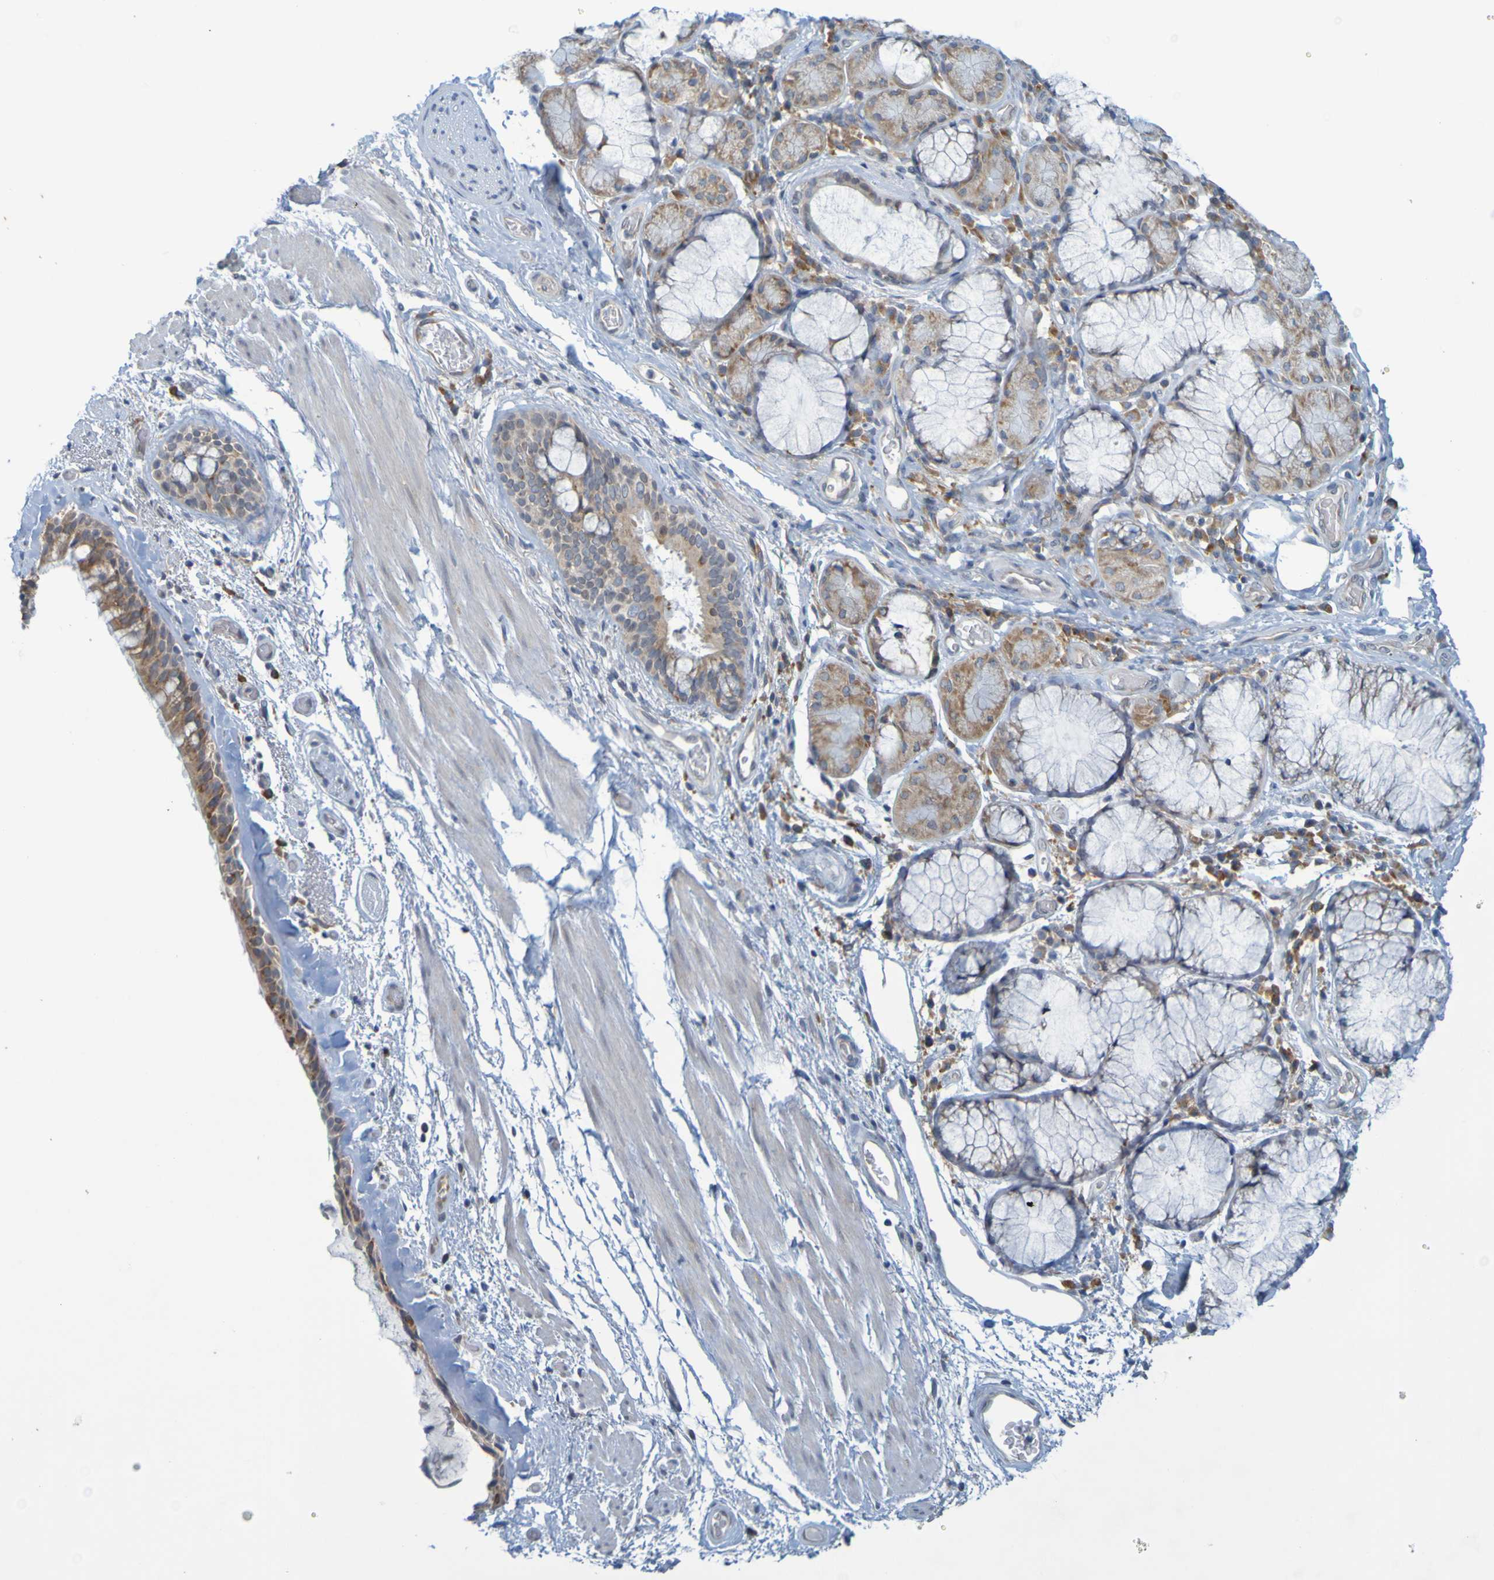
{"staining": {"intensity": "moderate", "quantity": "25%-75%", "location": "cytoplasmic/membranous"}, "tissue": "bronchus", "cell_type": "Respiratory epithelial cells", "image_type": "normal", "snomed": [{"axis": "morphology", "description": "Normal tissue, NOS"}, {"axis": "morphology", "description": "Adenocarcinoma, NOS"}, {"axis": "topography", "description": "Bronchus"}, {"axis": "topography", "description": "Lung"}], "caption": "Bronchus stained with IHC reveals moderate cytoplasmic/membranous expression in approximately 25%-75% of respiratory epithelial cells.", "gene": "MOGS", "patient": {"sex": "female", "age": 54}}